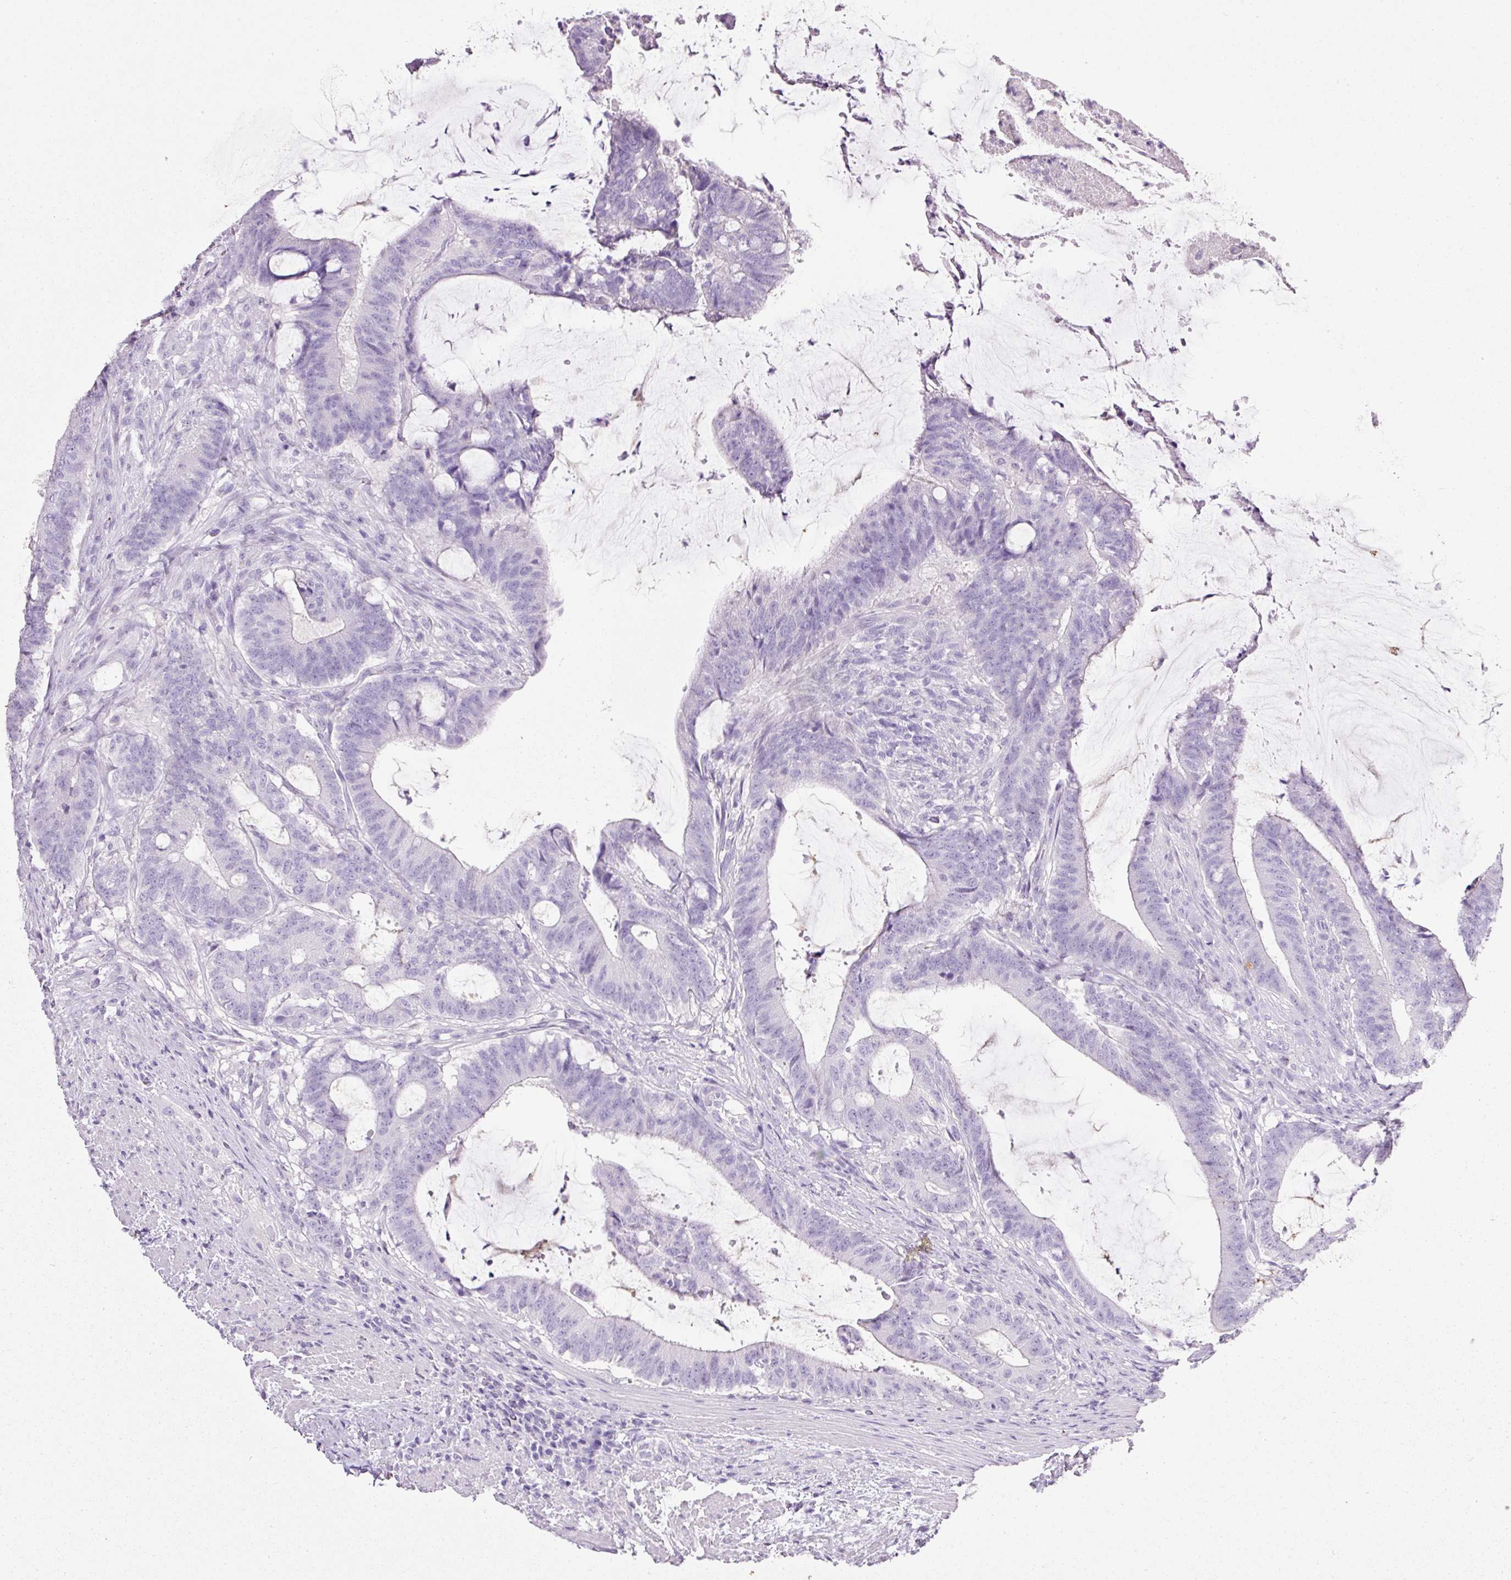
{"staining": {"intensity": "negative", "quantity": "none", "location": "none"}, "tissue": "colorectal cancer", "cell_type": "Tumor cells", "image_type": "cancer", "snomed": [{"axis": "morphology", "description": "Adenocarcinoma, NOS"}, {"axis": "topography", "description": "Colon"}], "caption": "An IHC micrograph of colorectal cancer (adenocarcinoma) is shown. There is no staining in tumor cells of colorectal cancer (adenocarcinoma). The staining was performed using DAB to visualize the protein expression in brown, while the nuclei were stained in blue with hematoxylin (Magnification: 20x).", "gene": "BSND", "patient": {"sex": "female", "age": 43}}